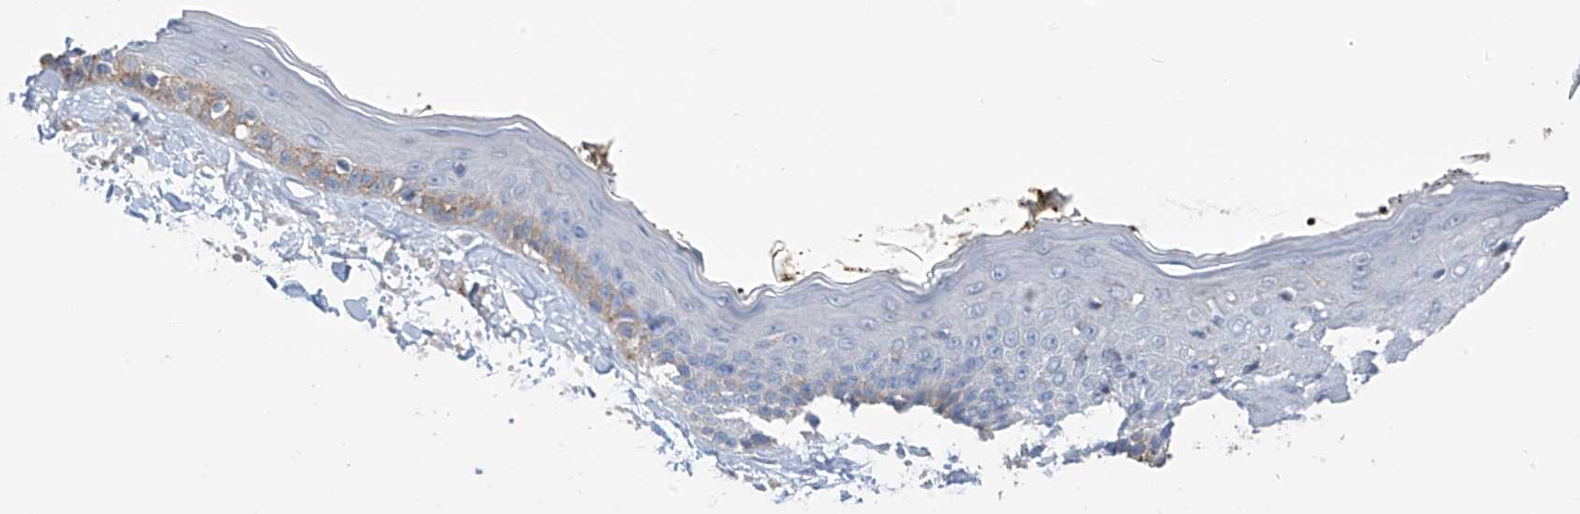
{"staining": {"intensity": "negative", "quantity": "none", "location": "none"}, "tissue": "skin", "cell_type": "Fibroblasts", "image_type": "normal", "snomed": [{"axis": "morphology", "description": "Normal tissue, NOS"}, {"axis": "topography", "description": "Skin"}, {"axis": "topography", "description": "Skeletal muscle"}], "caption": "This is an immunohistochemistry image of unremarkable human skin. There is no positivity in fibroblasts.", "gene": "SYN3", "patient": {"sex": "male", "age": 83}}